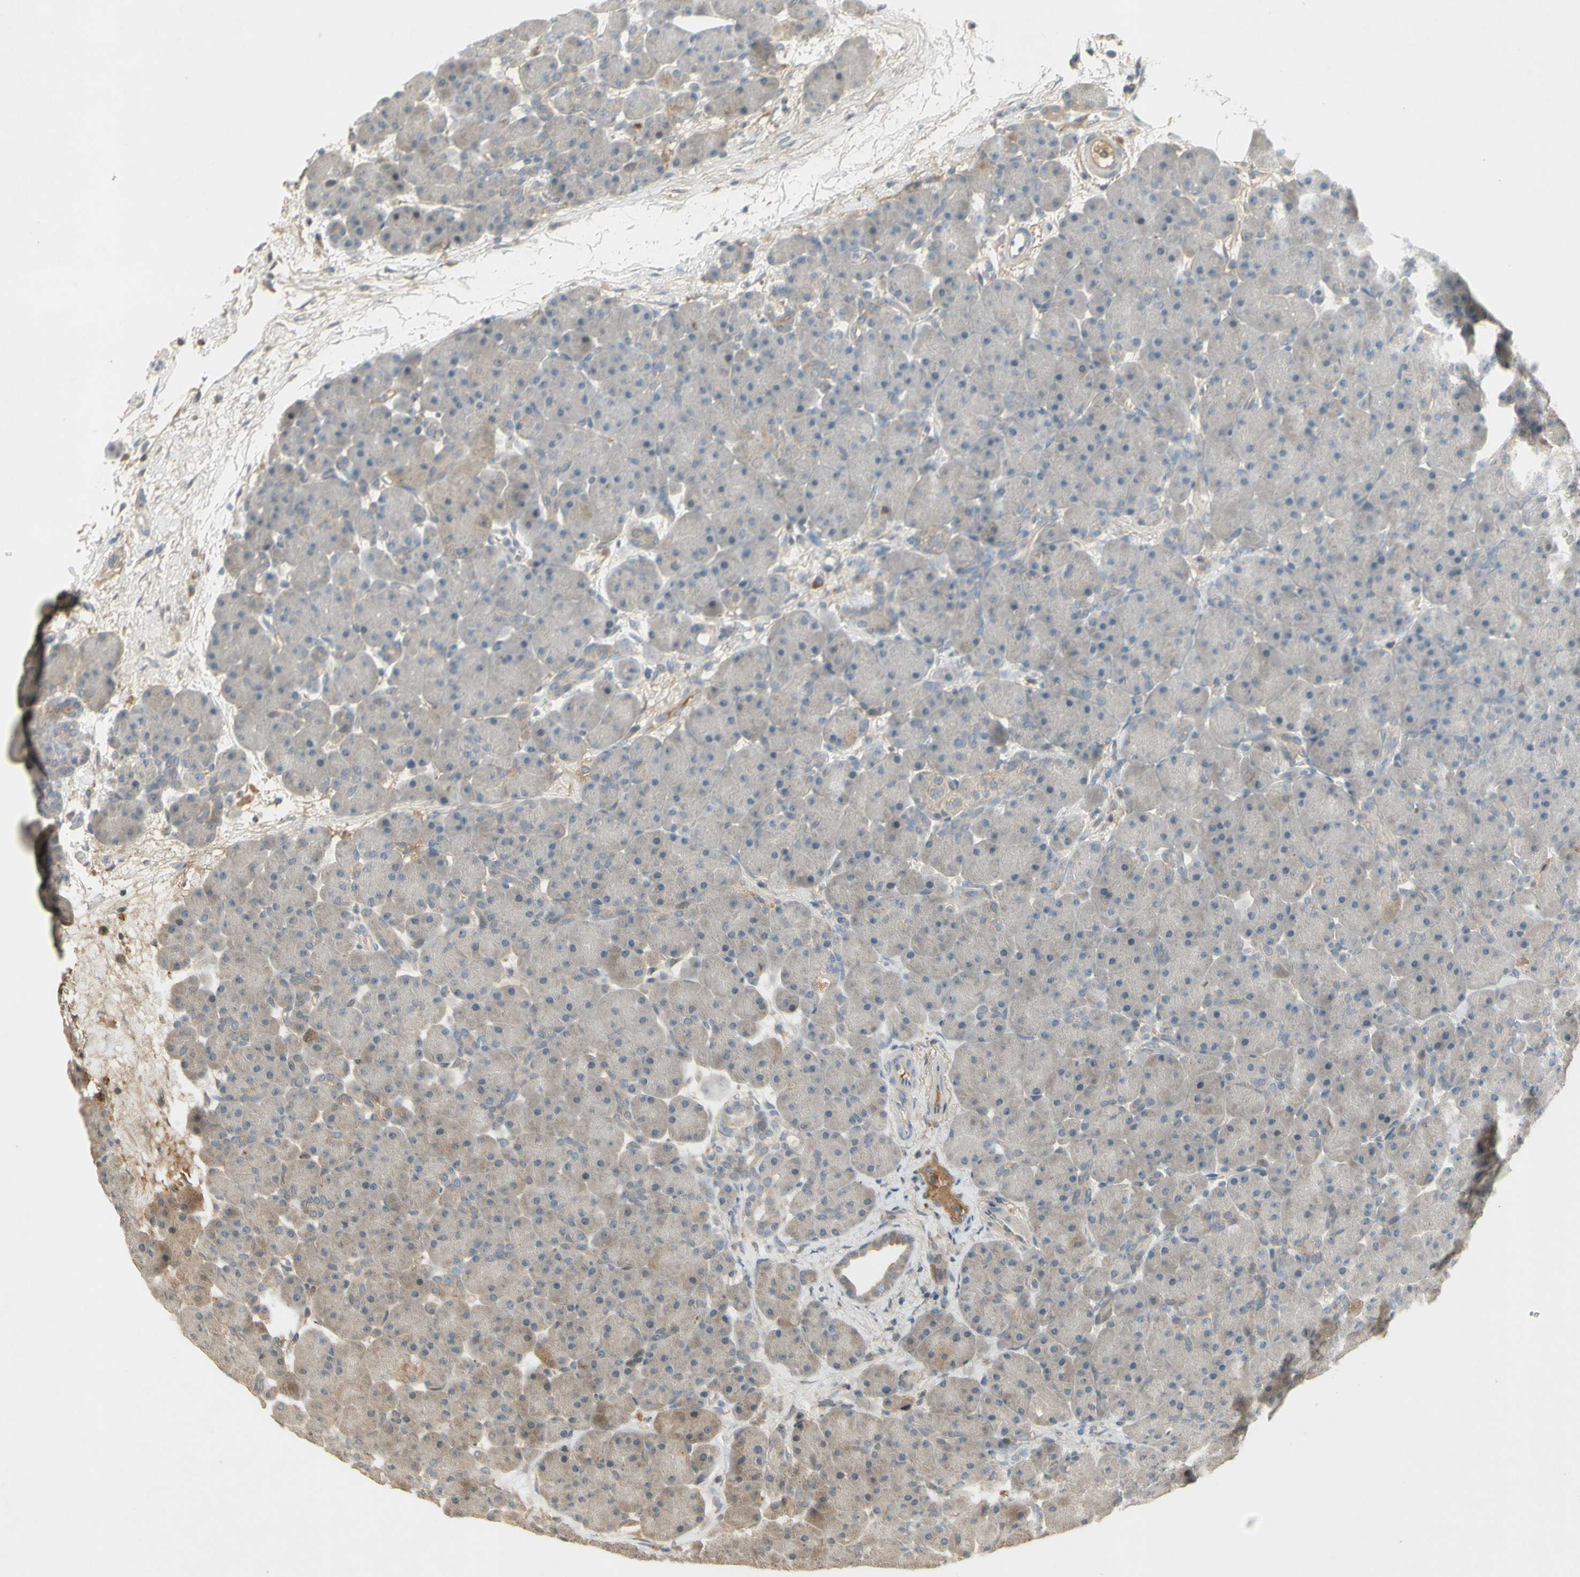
{"staining": {"intensity": "weak", "quantity": "<25%", "location": "cytoplasmic/membranous,nuclear"}, "tissue": "pancreas", "cell_type": "Exocrine glandular cells", "image_type": "normal", "snomed": [{"axis": "morphology", "description": "Normal tissue, NOS"}, {"axis": "topography", "description": "Pancreas"}], "caption": "Pancreas stained for a protein using immunohistochemistry reveals no staining exocrine glandular cells.", "gene": "NRG4", "patient": {"sex": "male", "age": 66}}